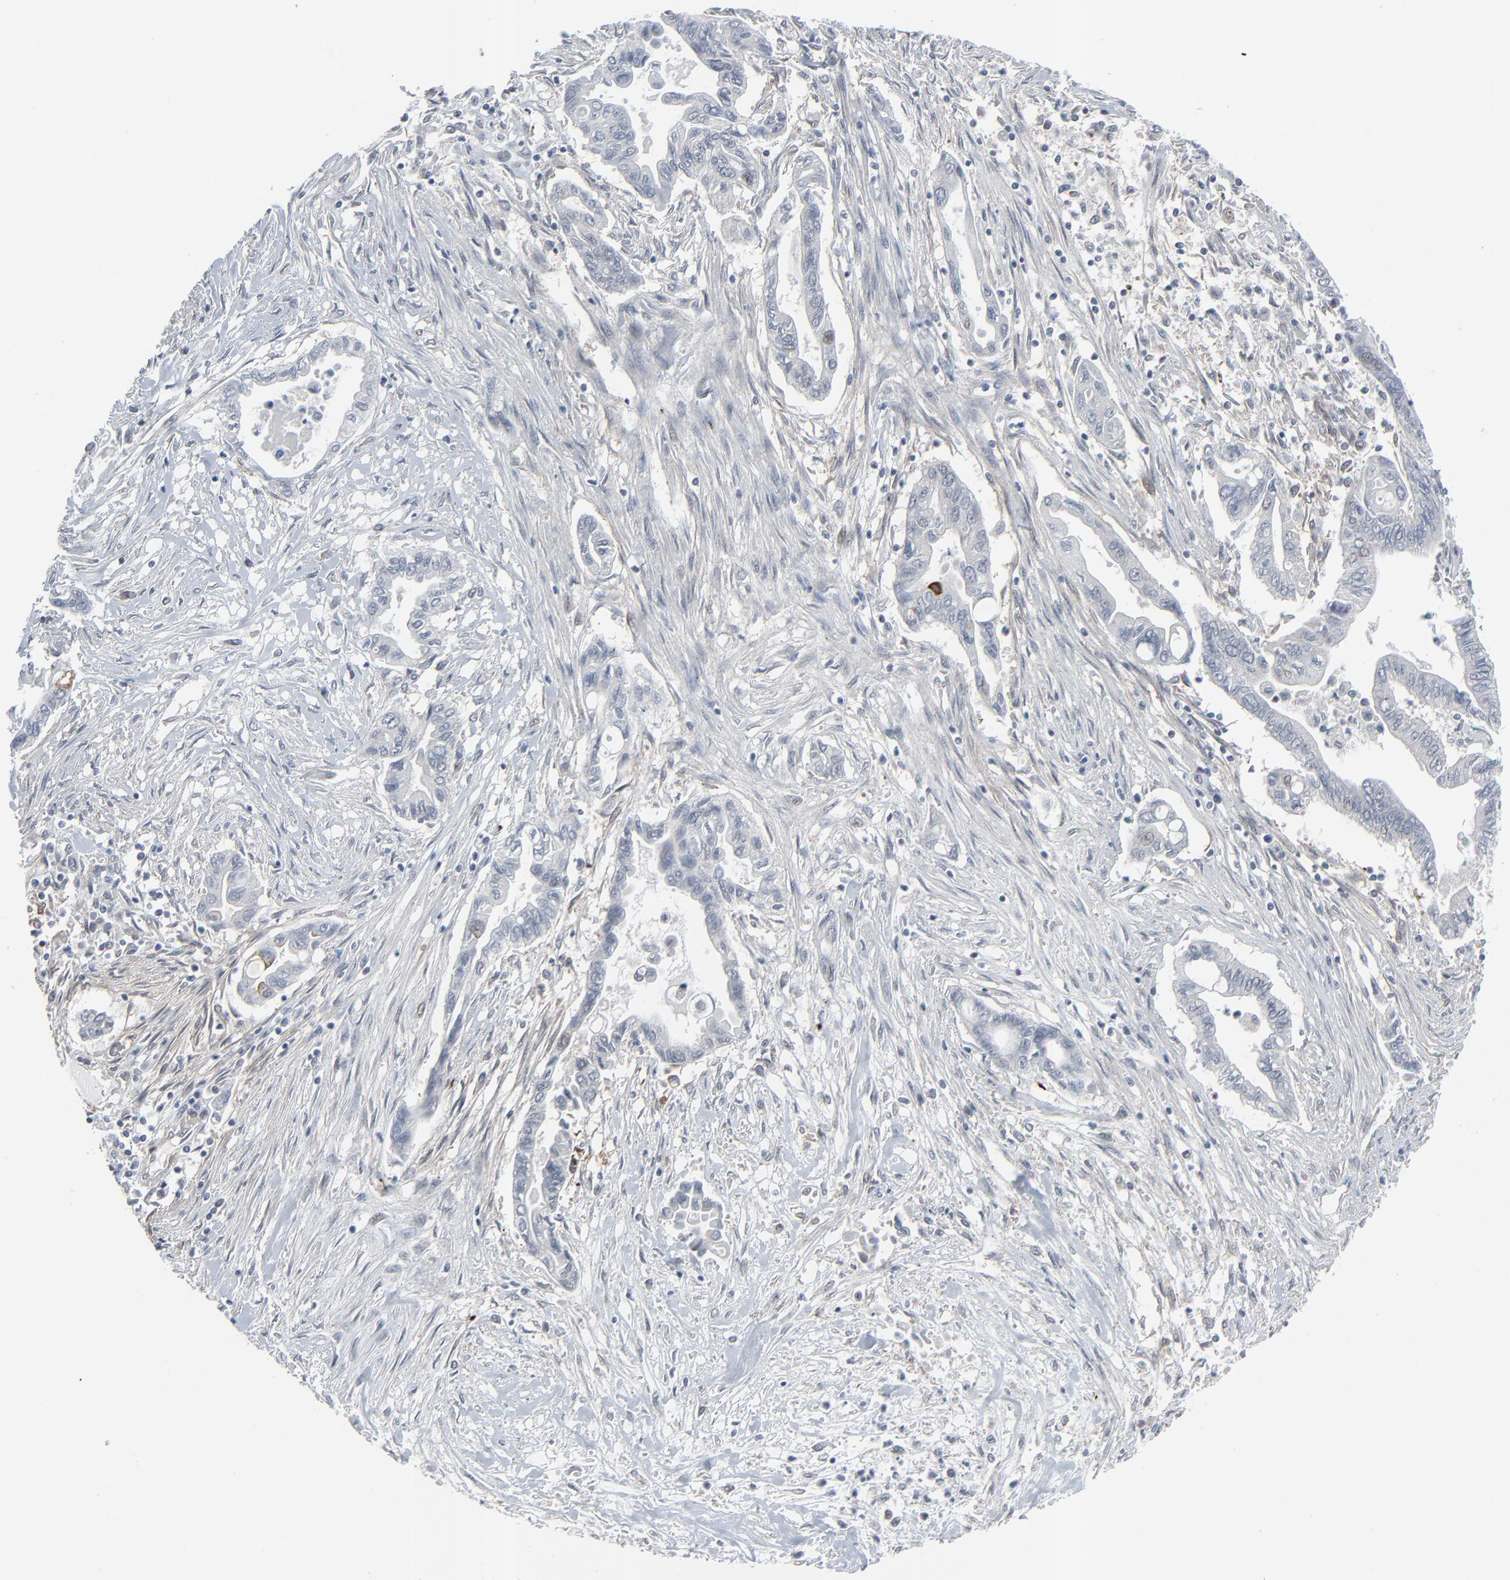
{"staining": {"intensity": "negative", "quantity": "none", "location": "none"}, "tissue": "pancreatic cancer", "cell_type": "Tumor cells", "image_type": "cancer", "snomed": [{"axis": "morphology", "description": "Adenocarcinoma, NOS"}, {"axis": "topography", "description": "Pancreas"}], "caption": "A histopathology image of human adenocarcinoma (pancreatic) is negative for staining in tumor cells.", "gene": "NEUROD1", "patient": {"sex": "female", "age": 57}}